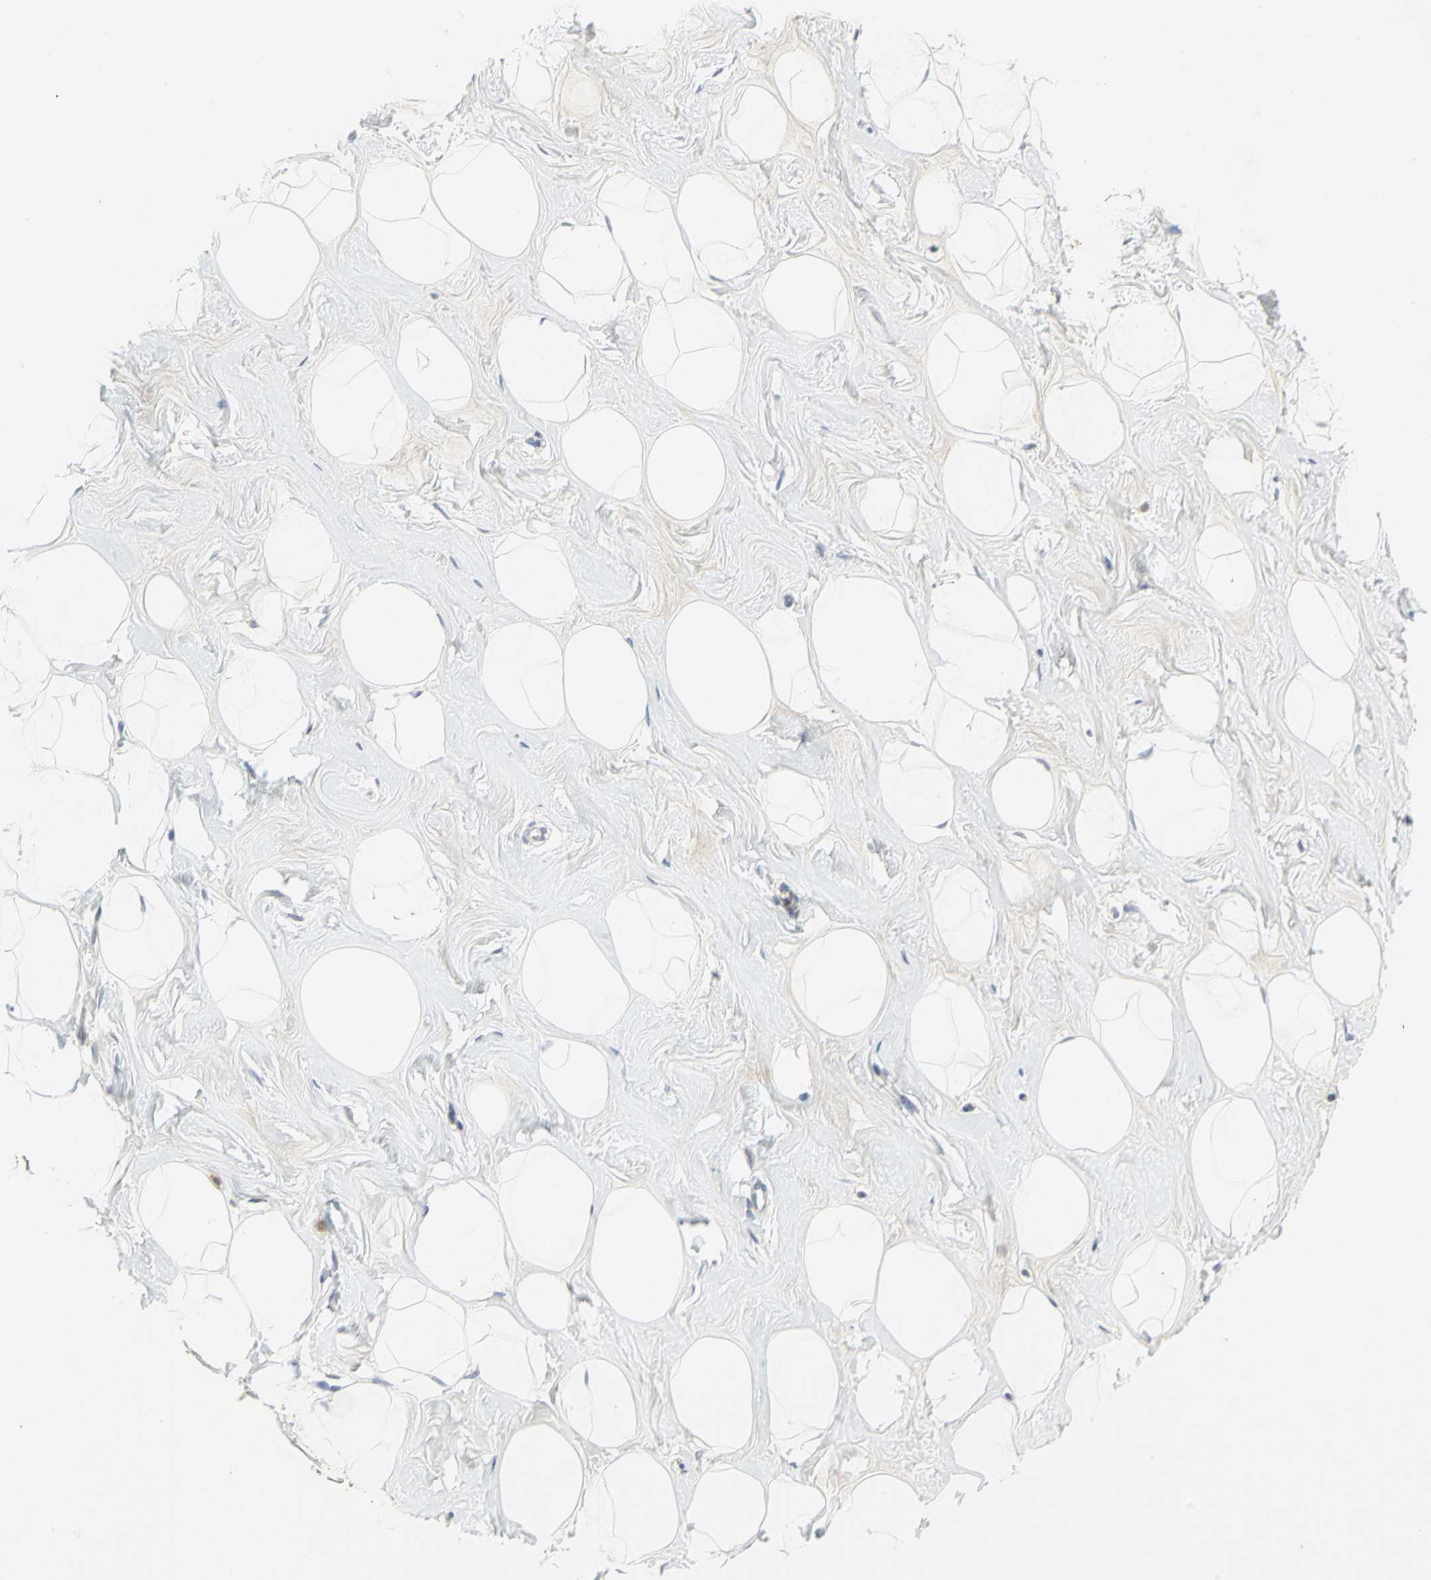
{"staining": {"intensity": "negative", "quantity": "none", "location": "none"}, "tissue": "breast", "cell_type": "Adipocytes", "image_type": "normal", "snomed": [{"axis": "morphology", "description": "Normal tissue, NOS"}, {"axis": "topography", "description": "Breast"}], "caption": "Adipocytes are negative for protein expression in unremarkable human breast. The staining is performed using DAB (3,3'-diaminobenzidine) brown chromogen with nuclei counter-stained in using hematoxylin.", "gene": "ZIC1", "patient": {"sex": "female", "age": 23}}